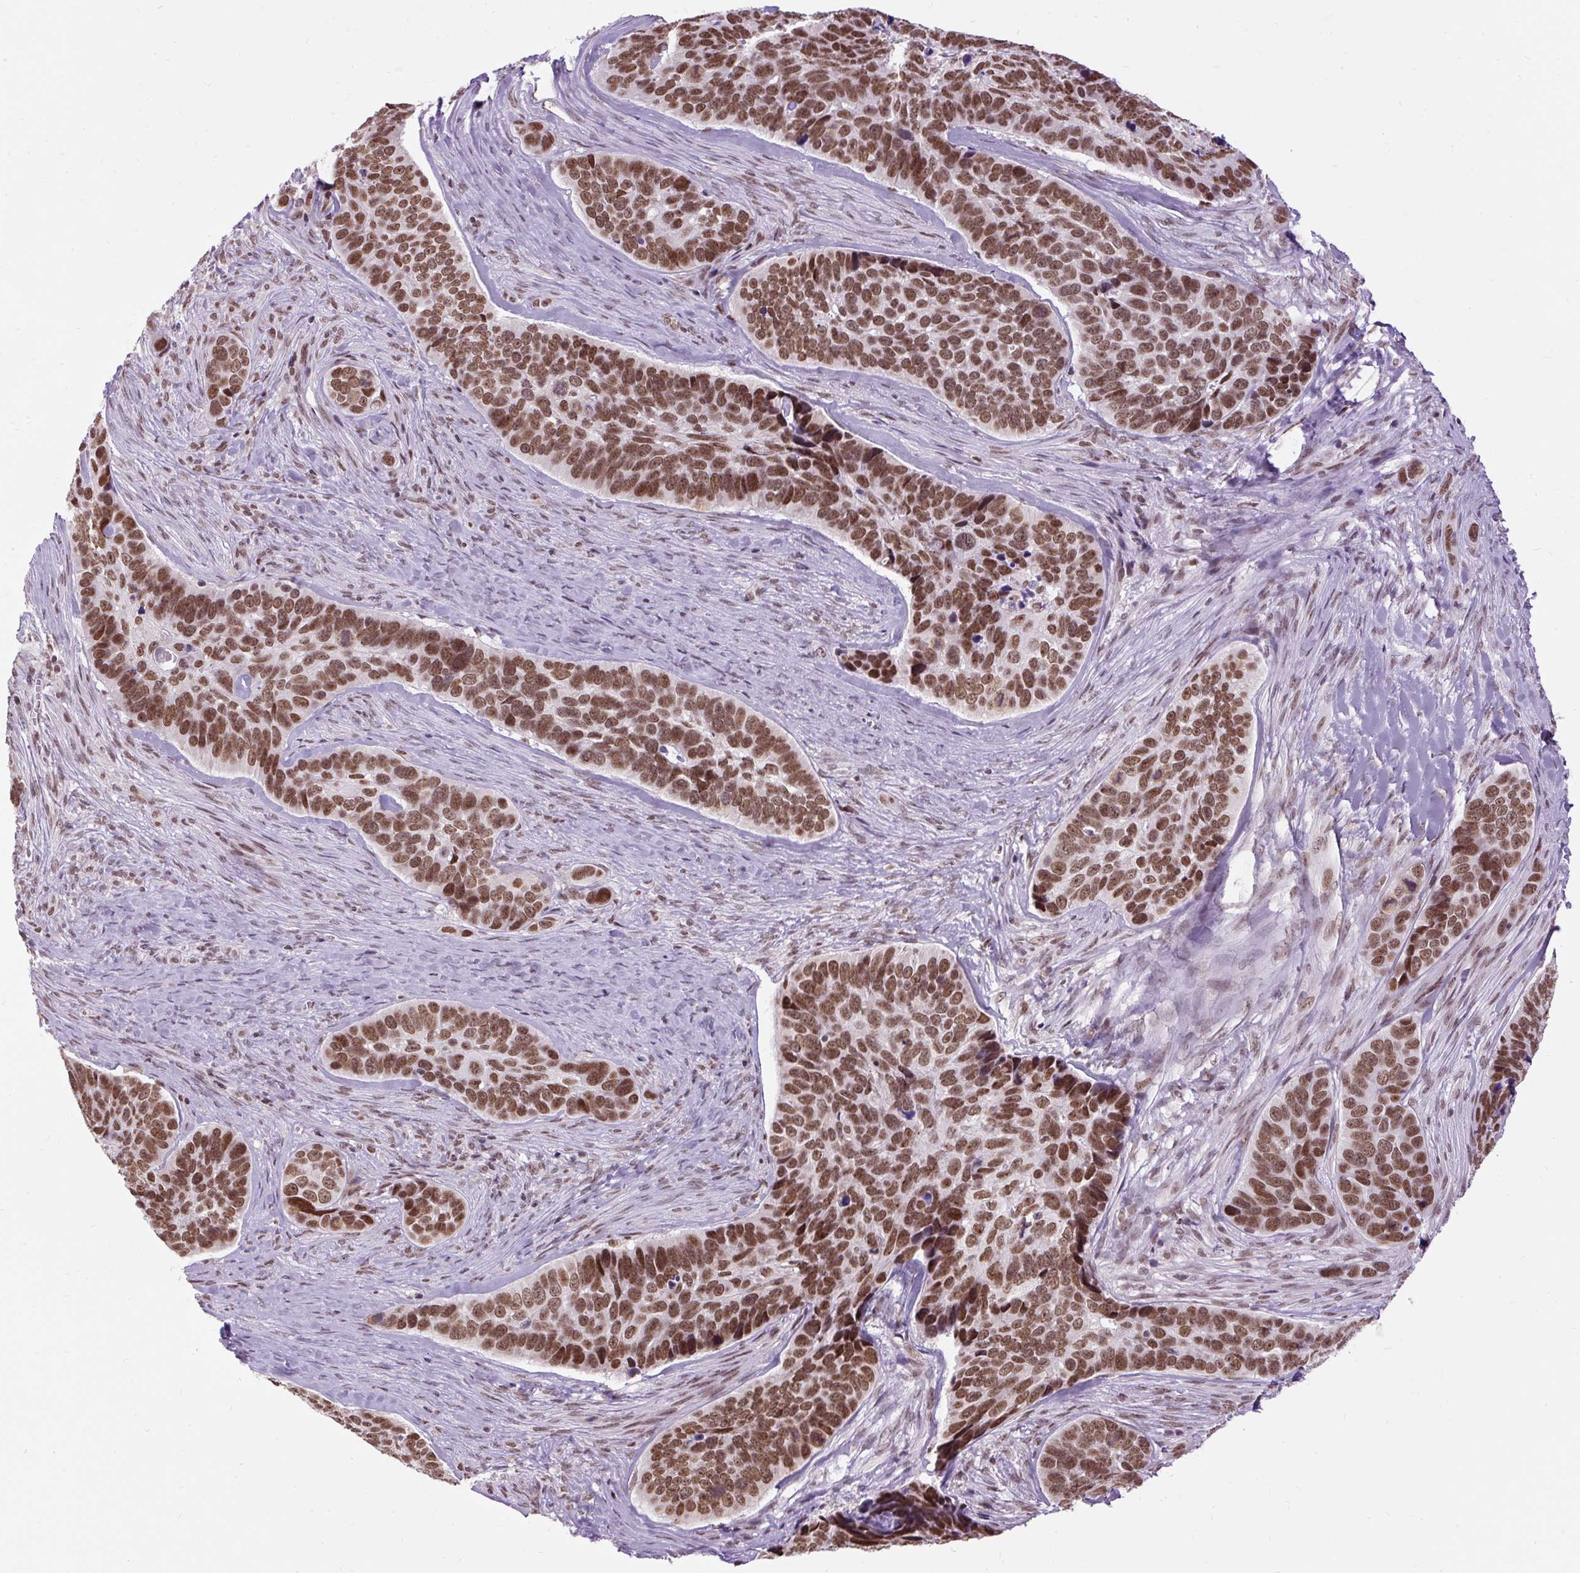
{"staining": {"intensity": "strong", "quantity": ">75%", "location": "nuclear"}, "tissue": "skin cancer", "cell_type": "Tumor cells", "image_type": "cancer", "snomed": [{"axis": "morphology", "description": "Basal cell carcinoma"}, {"axis": "topography", "description": "Skin"}], "caption": "Skin cancer stained with a brown dye exhibits strong nuclear positive staining in approximately >75% of tumor cells.", "gene": "ZNF672", "patient": {"sex": "female", "age": 82}}